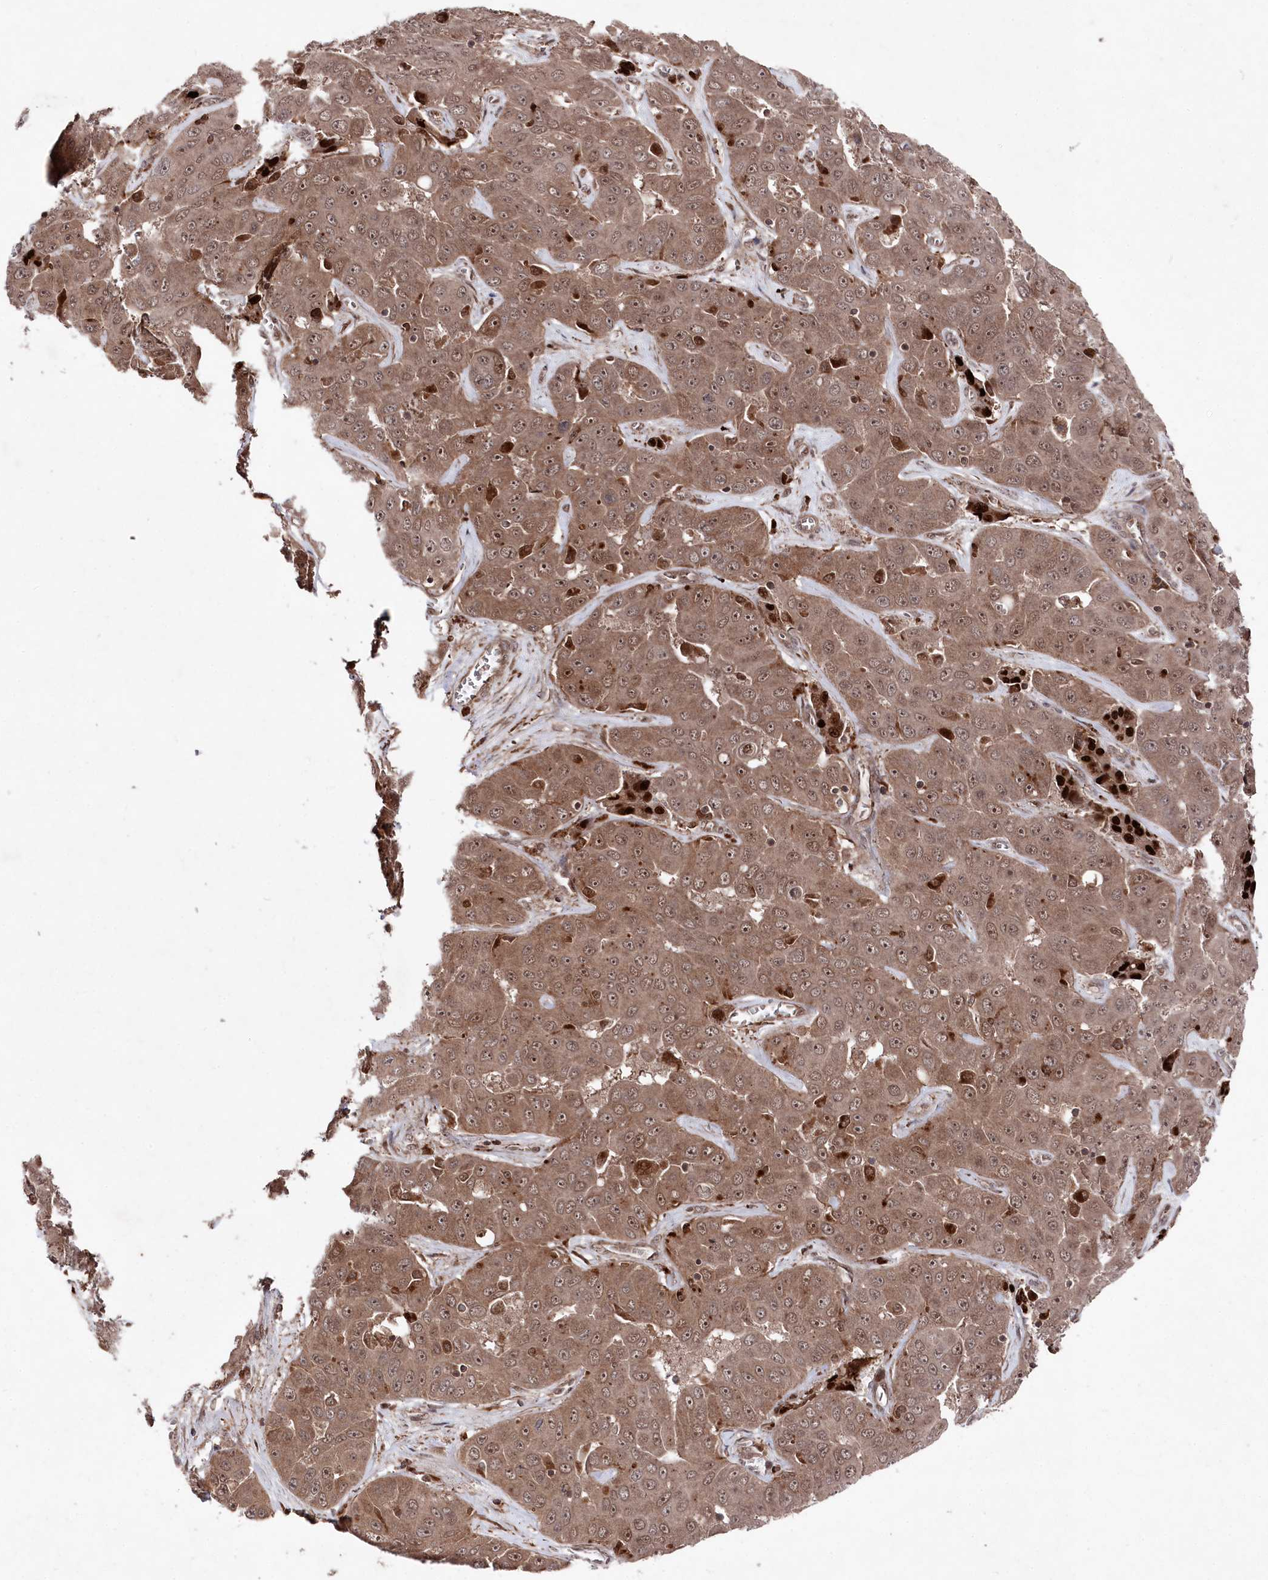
{"staining": {"intensity": "moderate", "quantity": ">75%", "location": "cytoplasmic/membranous,nuclear"}, "tissue": "liver cancer", "cell_type": "Tumor cells", "image_type": "cancer", "snomed": [{"axis": "morphology", "description": "Cholangiocarcinoma"}, {"axis": "topography", "description": "Liver"}], "caption": "Moderate cytoplasmic/membranous and nuclear protein positivity is appreciated in approximately >75% of tumor cells in cholangiocarcinoma (liver).", "gene": "BORCS7", "patient": {"sex": "female", "age": 52}}